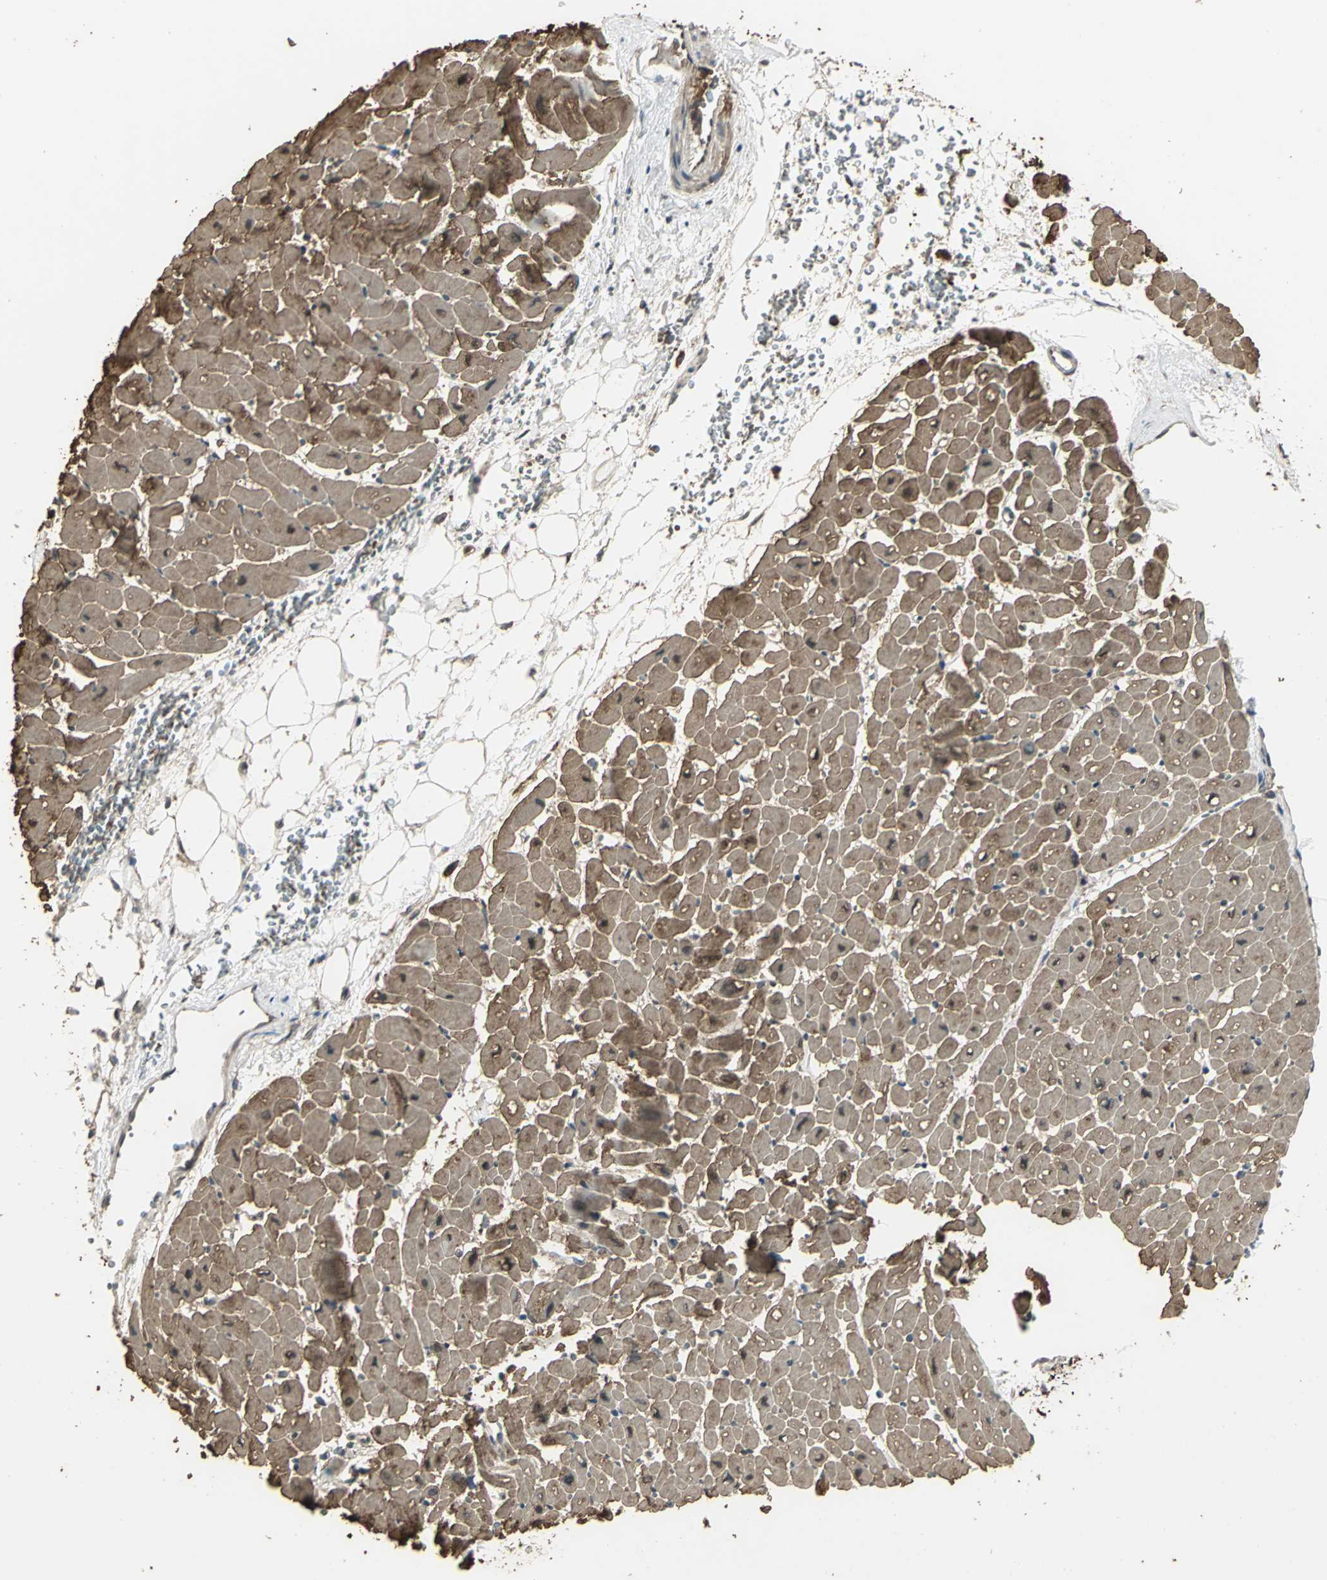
{"staining": {"intensity": "strong", "quantity": ">75%", "location": "cytoplasmic/membranous"}, "tissue": "heart muscle", "cell_type": "Cardiomyocytes", "image_type": "normal", "snomed": [{"axis": "morphology", "description": "Normal tissue, NOS"}, {"axis": "topography", "description": "Heart"}], "caption": "Immunohistochemical staining of benign heart muscle demonstrates high levels of strong cytoplasmic/membranous expression in about >75% of cardiomyocytes. Nuclei are stained in blue.", "gene": "UCHL5", "patient": {"sex": "male", "age": 45}}